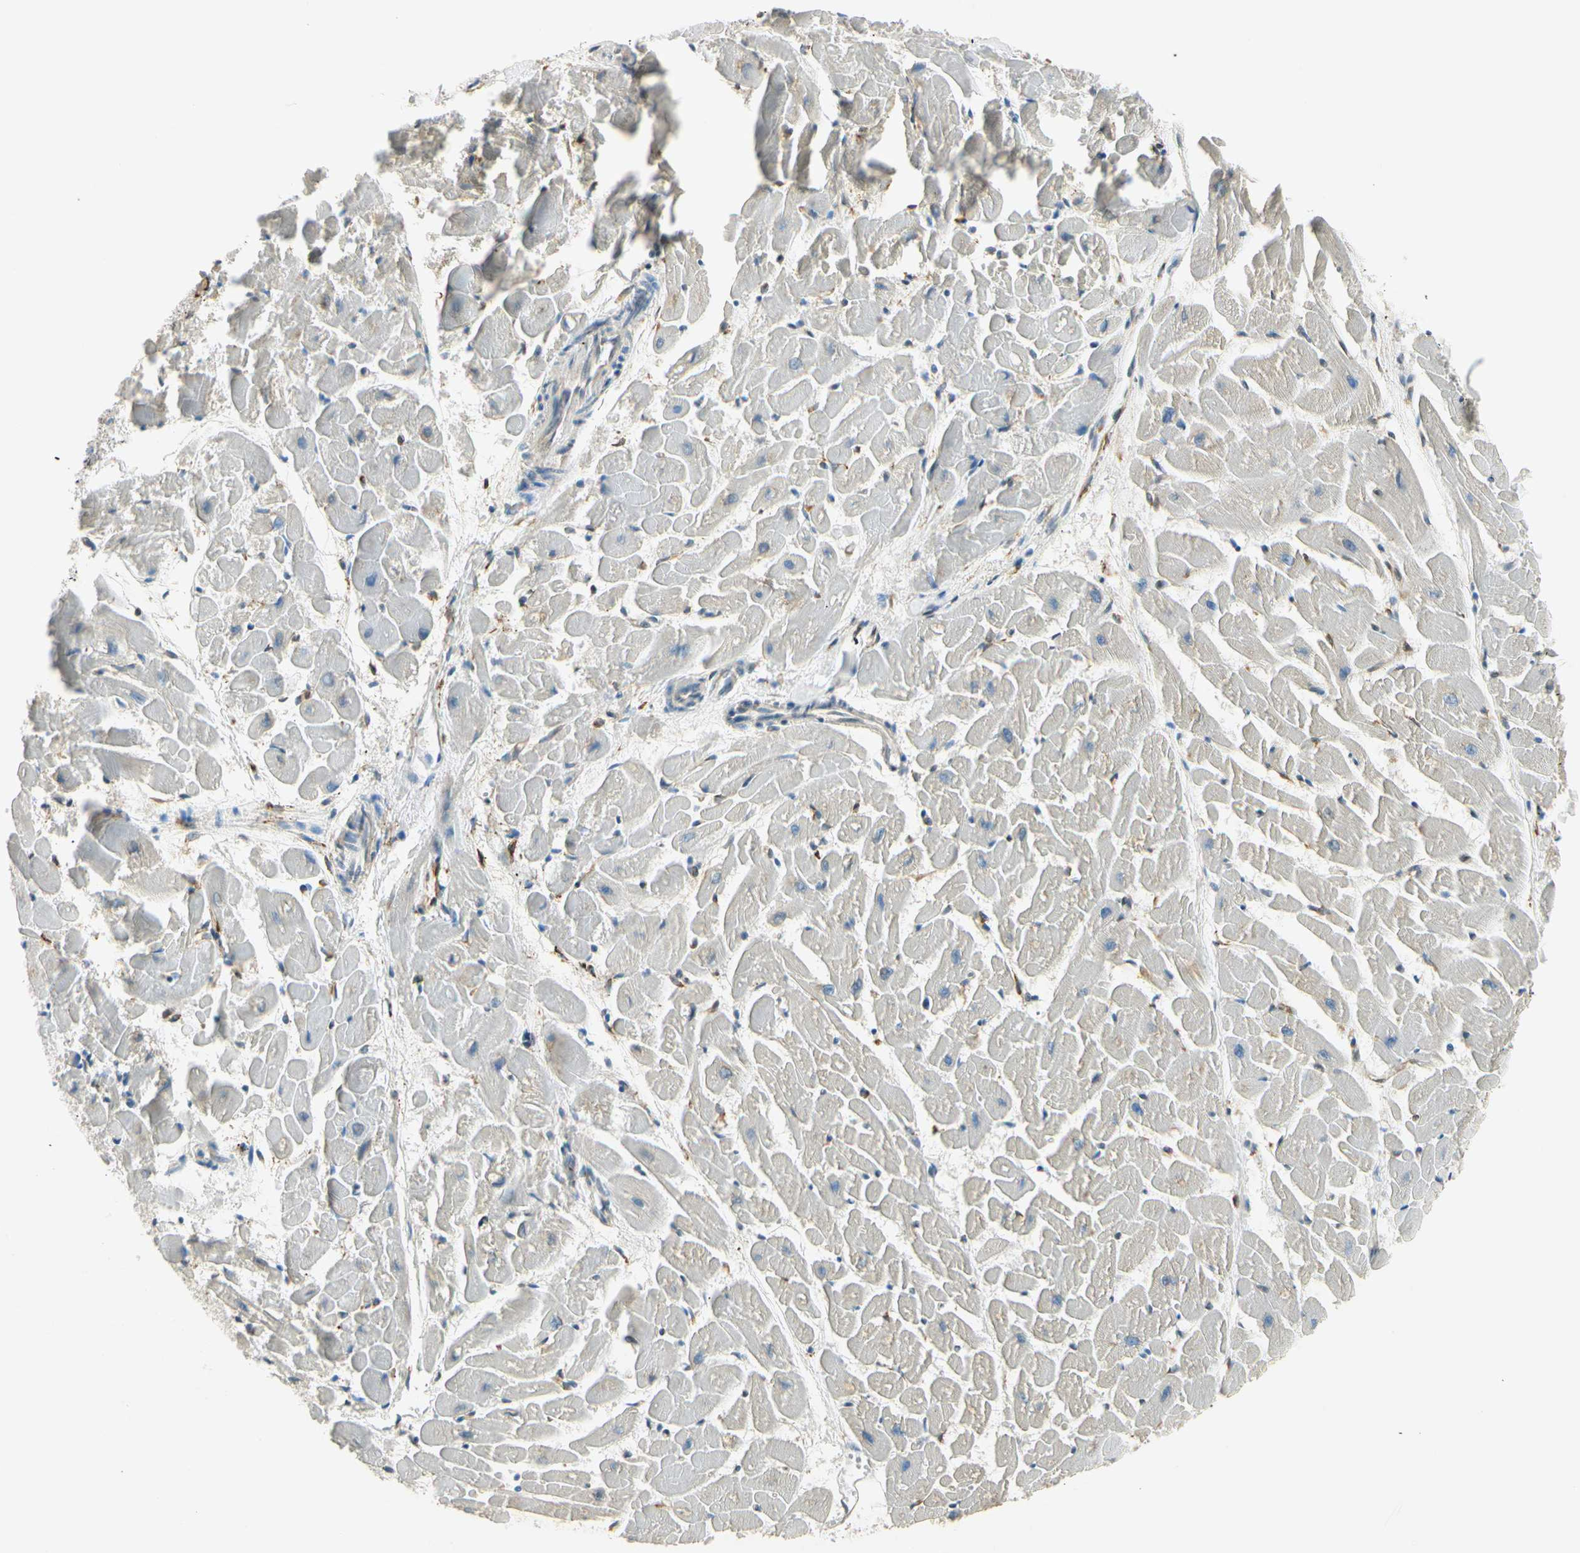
{"staining": {"intensity": "negative", "quantity": "none", "location": "none"}, "tissue": "heart muscle", "cell_type": "Cardiomyocytes", "image_type": "normal", "snomed": [{"axis": "morphology", "description": "Normal tissue, NOS"}, {"axis": "topography", "description": "Heart"}], "caption": "Immunohistochemistry (IHC) micrograph of benign heart muscle: human heart muscle stained with DAB demonstrates no significant protein positivity in cardiomyocytes.", "gene": "FKBP7", "patient": {"sex": "female", "age": 19}}